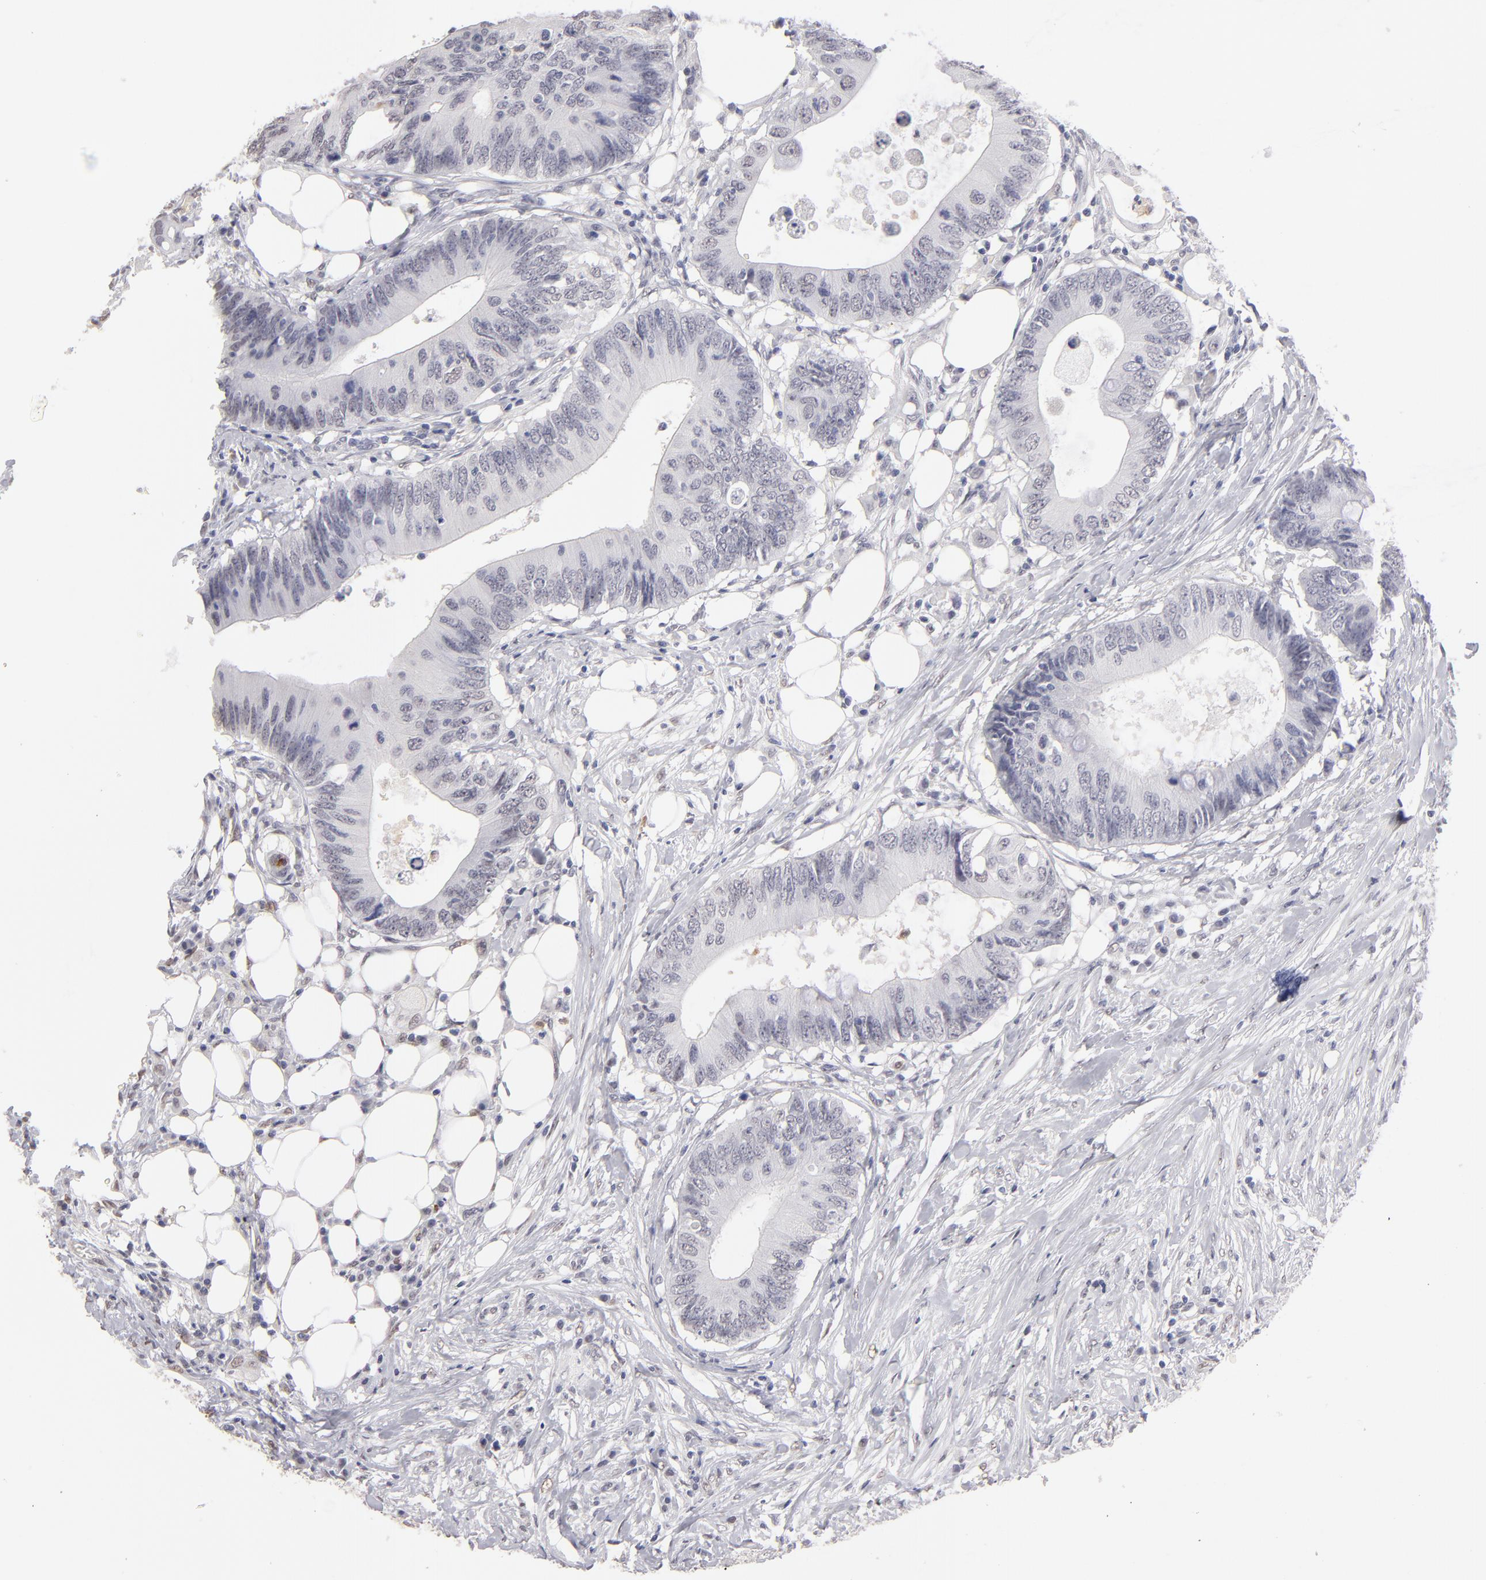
{"staining": {"intensity": "negative", "quantity": "none", "location": "none"}, "tissue": "colorectal cancer", "cell_type": "Tumor cells", "image_type": "cancer", "snomed": [{"axis": "morphology", "description": "Adenocarcinoma, NOS"}, {"axis": "topography", "description": "Colon"}], "caption": "Micrograph shows no significant protein positivity in tumor cells of colorectal cancer (adenocarcinoma).", "gene": "MGAM", "patient": {"sex": "male", "age": 71}}